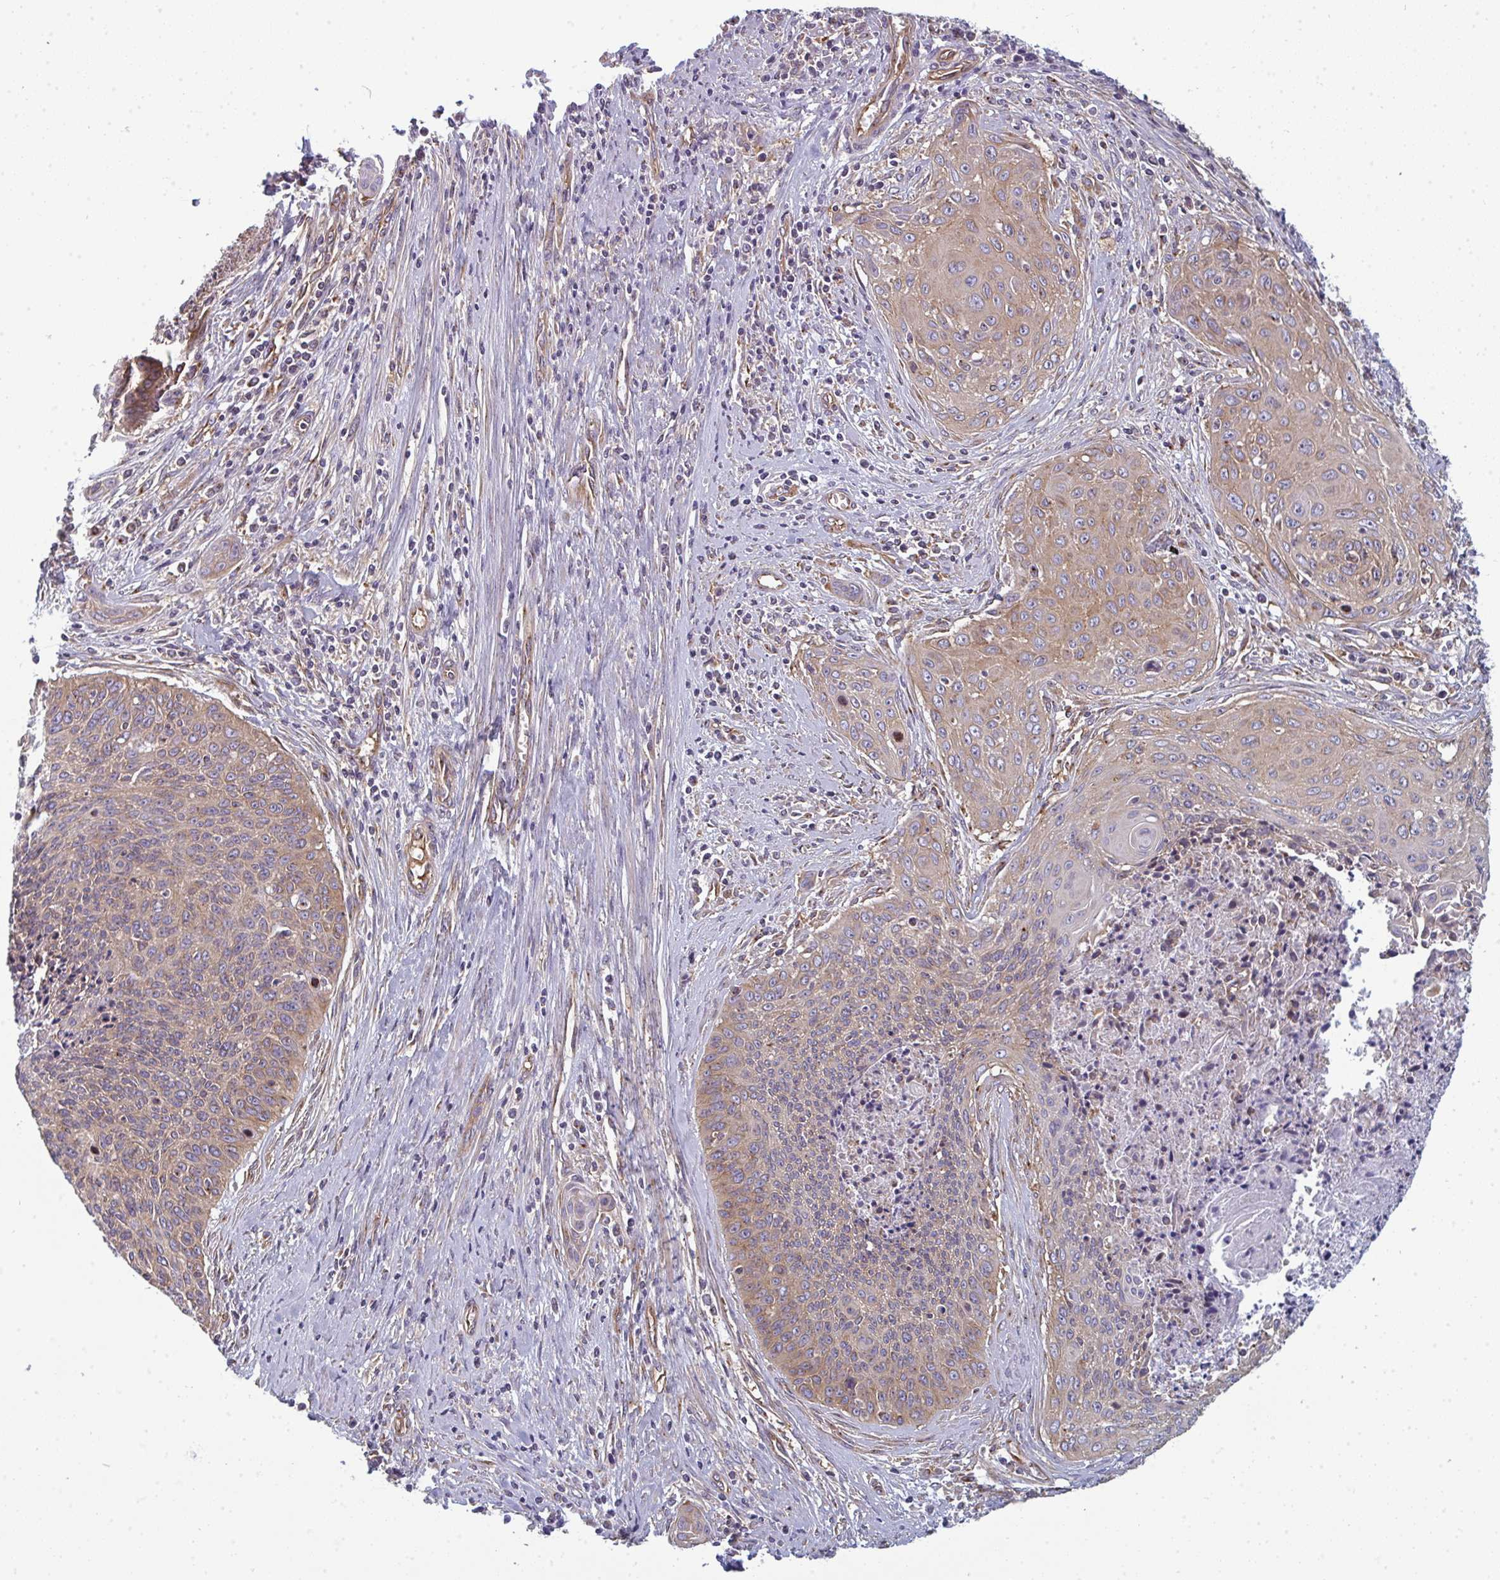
{"staining": {"intensity": "weak", "quantity": ">75%", "location": "cytoplasmic/membranous"}, "tissue": "cervical cancer", "cell_type": "Tumor cells", "image_type": "cancer", "snomed": [{"axis": "morphology", "description": "Squamous cell carcinoma, NOS"}, {"axis": "topography", "description": "Cervix"}], "caption": "High-power microscopy captured an IHC micrograph of squamous cell carcinoma (cervical), revealing weak cytoplasmic/membranous expression in about >75% of tumor cells.", "gene": "DYNC1I2", "patient": {"sex": "female", "age": 55}}